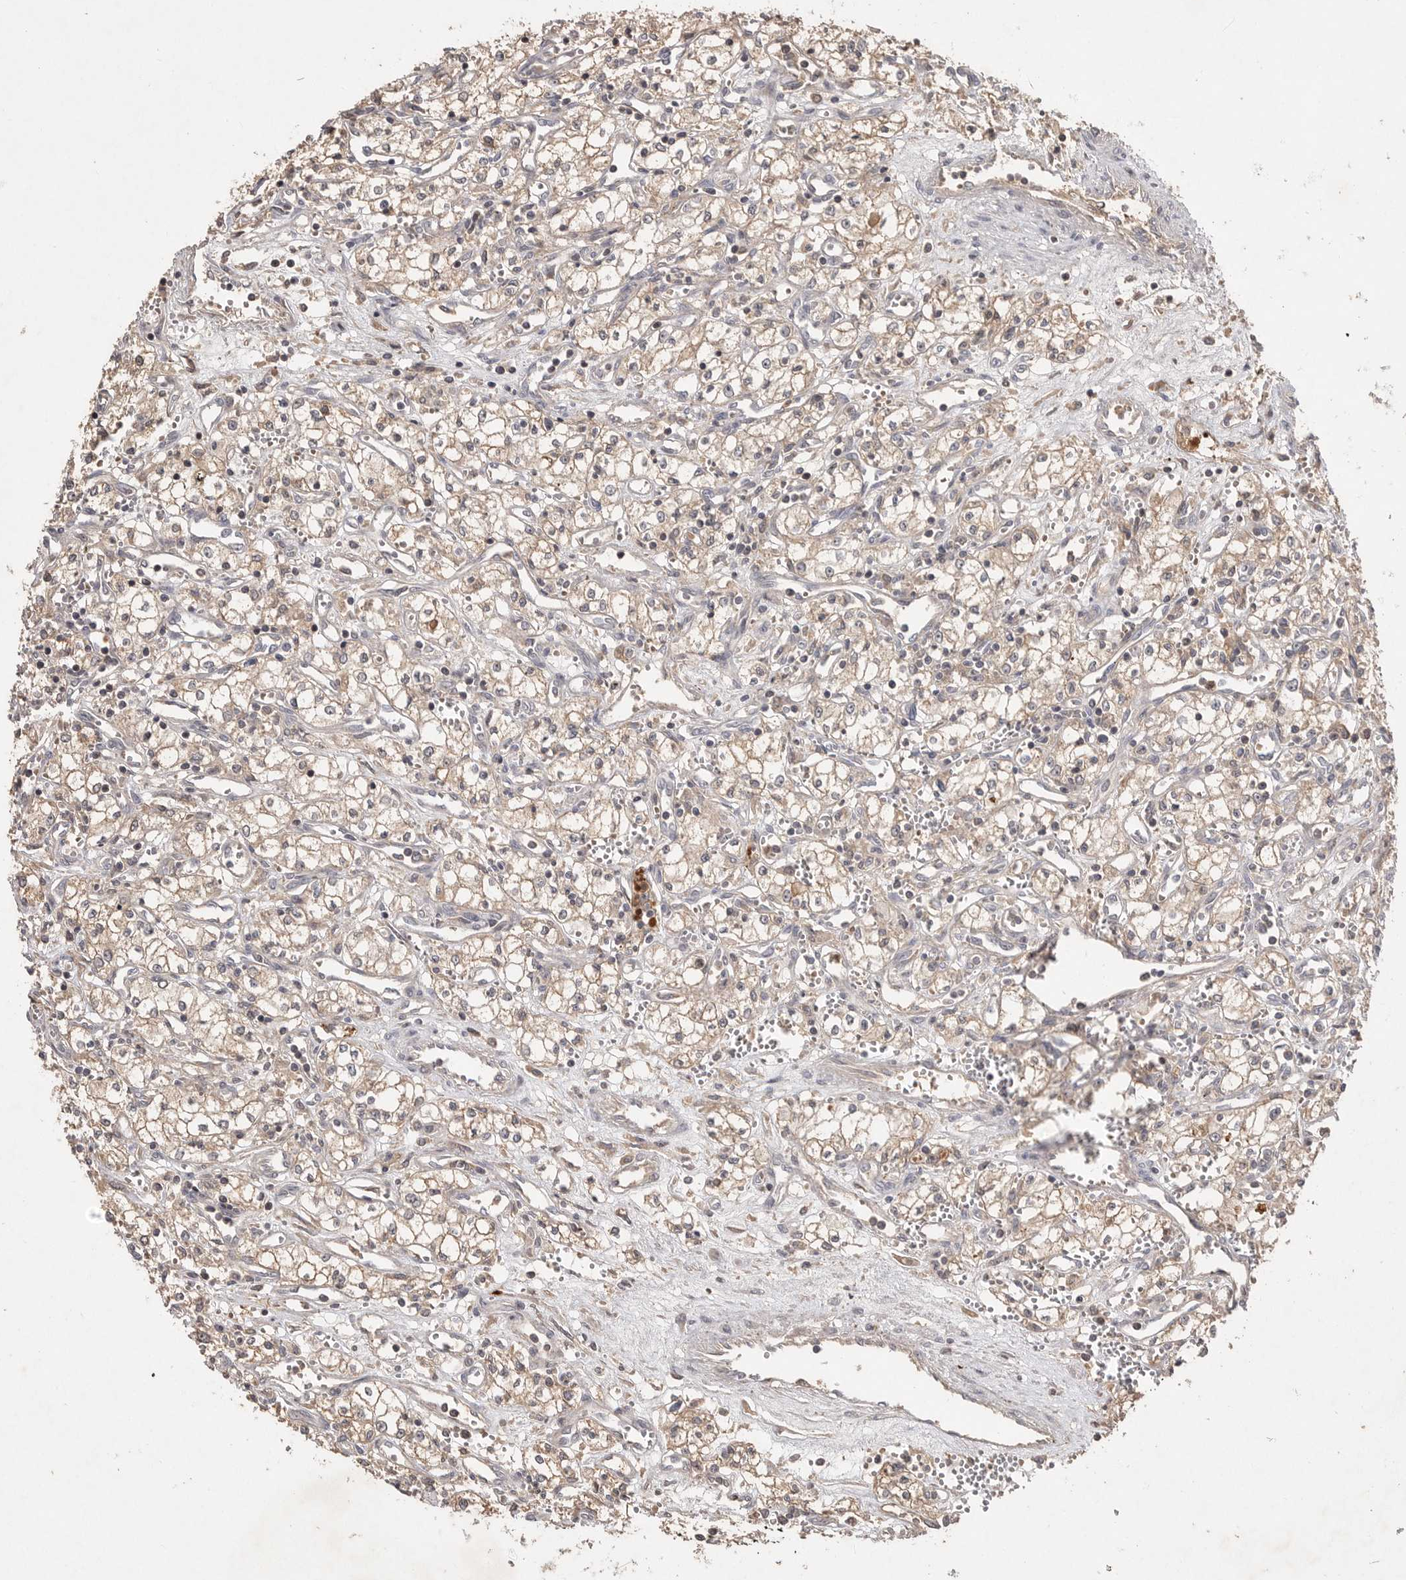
{"staining": {"intensity": "weak", "quantity": "25%-75%", "location": "cytoplasmic/membranous"}, "tissue": "renal cancer", "cell_type": "Tumor cells", "image_type": "cancer", "snomed": [{"axis": "morphology", "description": "Adenocarcinoma, NOS"}, {"axis": "topography", "description": "Kidney"}], "caption": "Immunohistochemical staining of human renal cancer (adenocarcinoma) reveals low levels of weak cytoplasmic/membranous protein staining in approximately 25%-75% of tumor cells. (brown staining indicates protein expression, while blue staining denotes nuclei).", "gene": "VN1R4", "patient": {"sex": "male", "age": 59}}